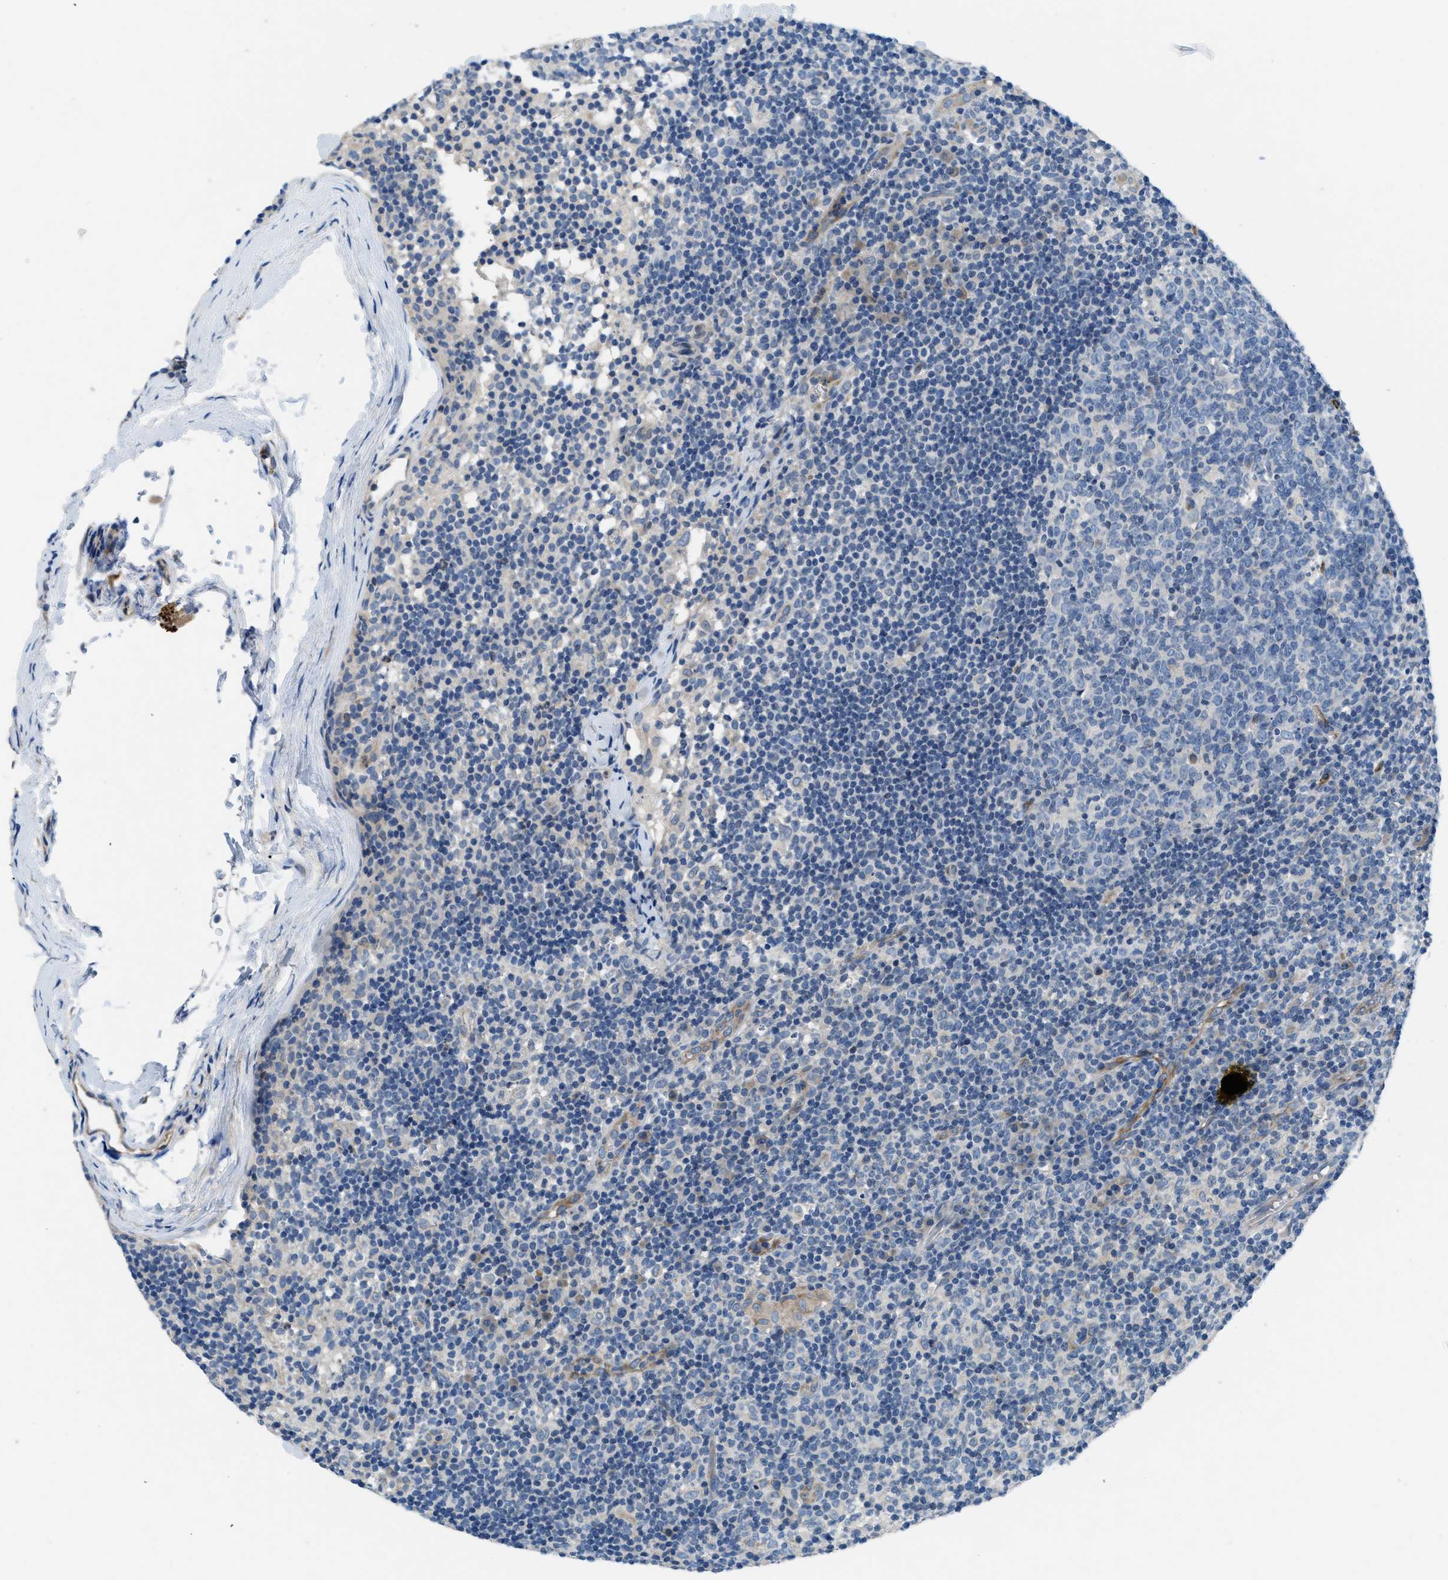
{"staining": {"intensity": "negative", "quantity": "none", "location": "none"}, "tissue": "lymph node", "cell_type": "Germinal center cells", "image_type": "normal", "snomed": [{"axis": "morphology", "description": "Normal tissue, NOS"}, {"axis": "morphology", "description": "Inflammation, NOS"}, {"axis": "topography", "description": "Lymph node"}], "caption": "Protein analysis of unremarkable lymph node demonstrates no significant expression in germinal center cells.", "gene": "PGR", "patient": {"sex": "male", "age": 55}}